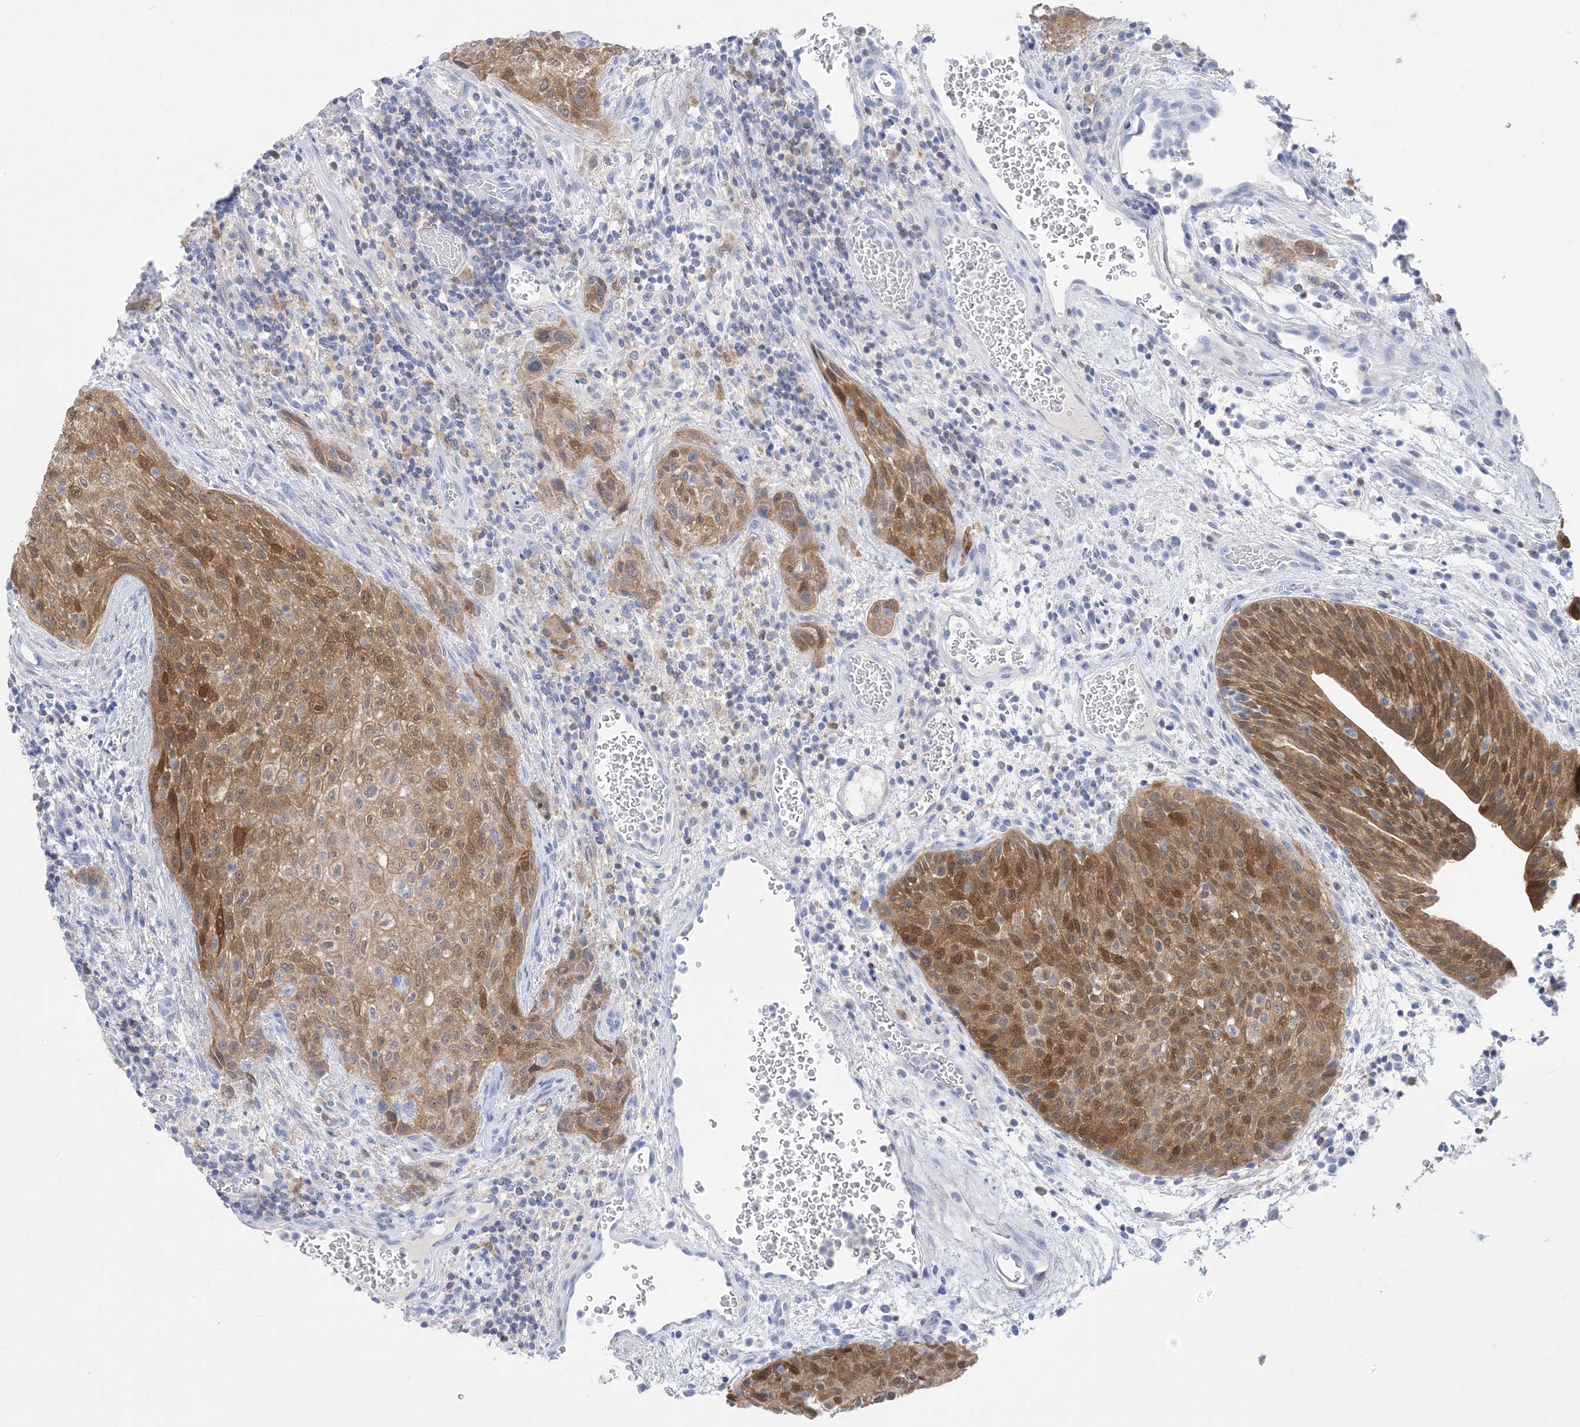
{"staining": {"intensity": "moderate", "quantity": ">75%", "location": "cytoplasmic/membranous"}, "tissue": "urothelial cancer", "cell_type": "Tumor cells", "image_type": "cancer", "snomed": [{"axis": "morphology", "description": "Urothelial carcinoma, High grade"}, {"axis": "topography", "description": "Urinary bladder"}], "caption": "Moderate cytoplasmic/membranous expression is appreciated in approximately >75% of tumor cells in high-grade urothelial carcinoma.", "gene": "SH3YL1", "patient": {"sex": "male", "age": 35}}